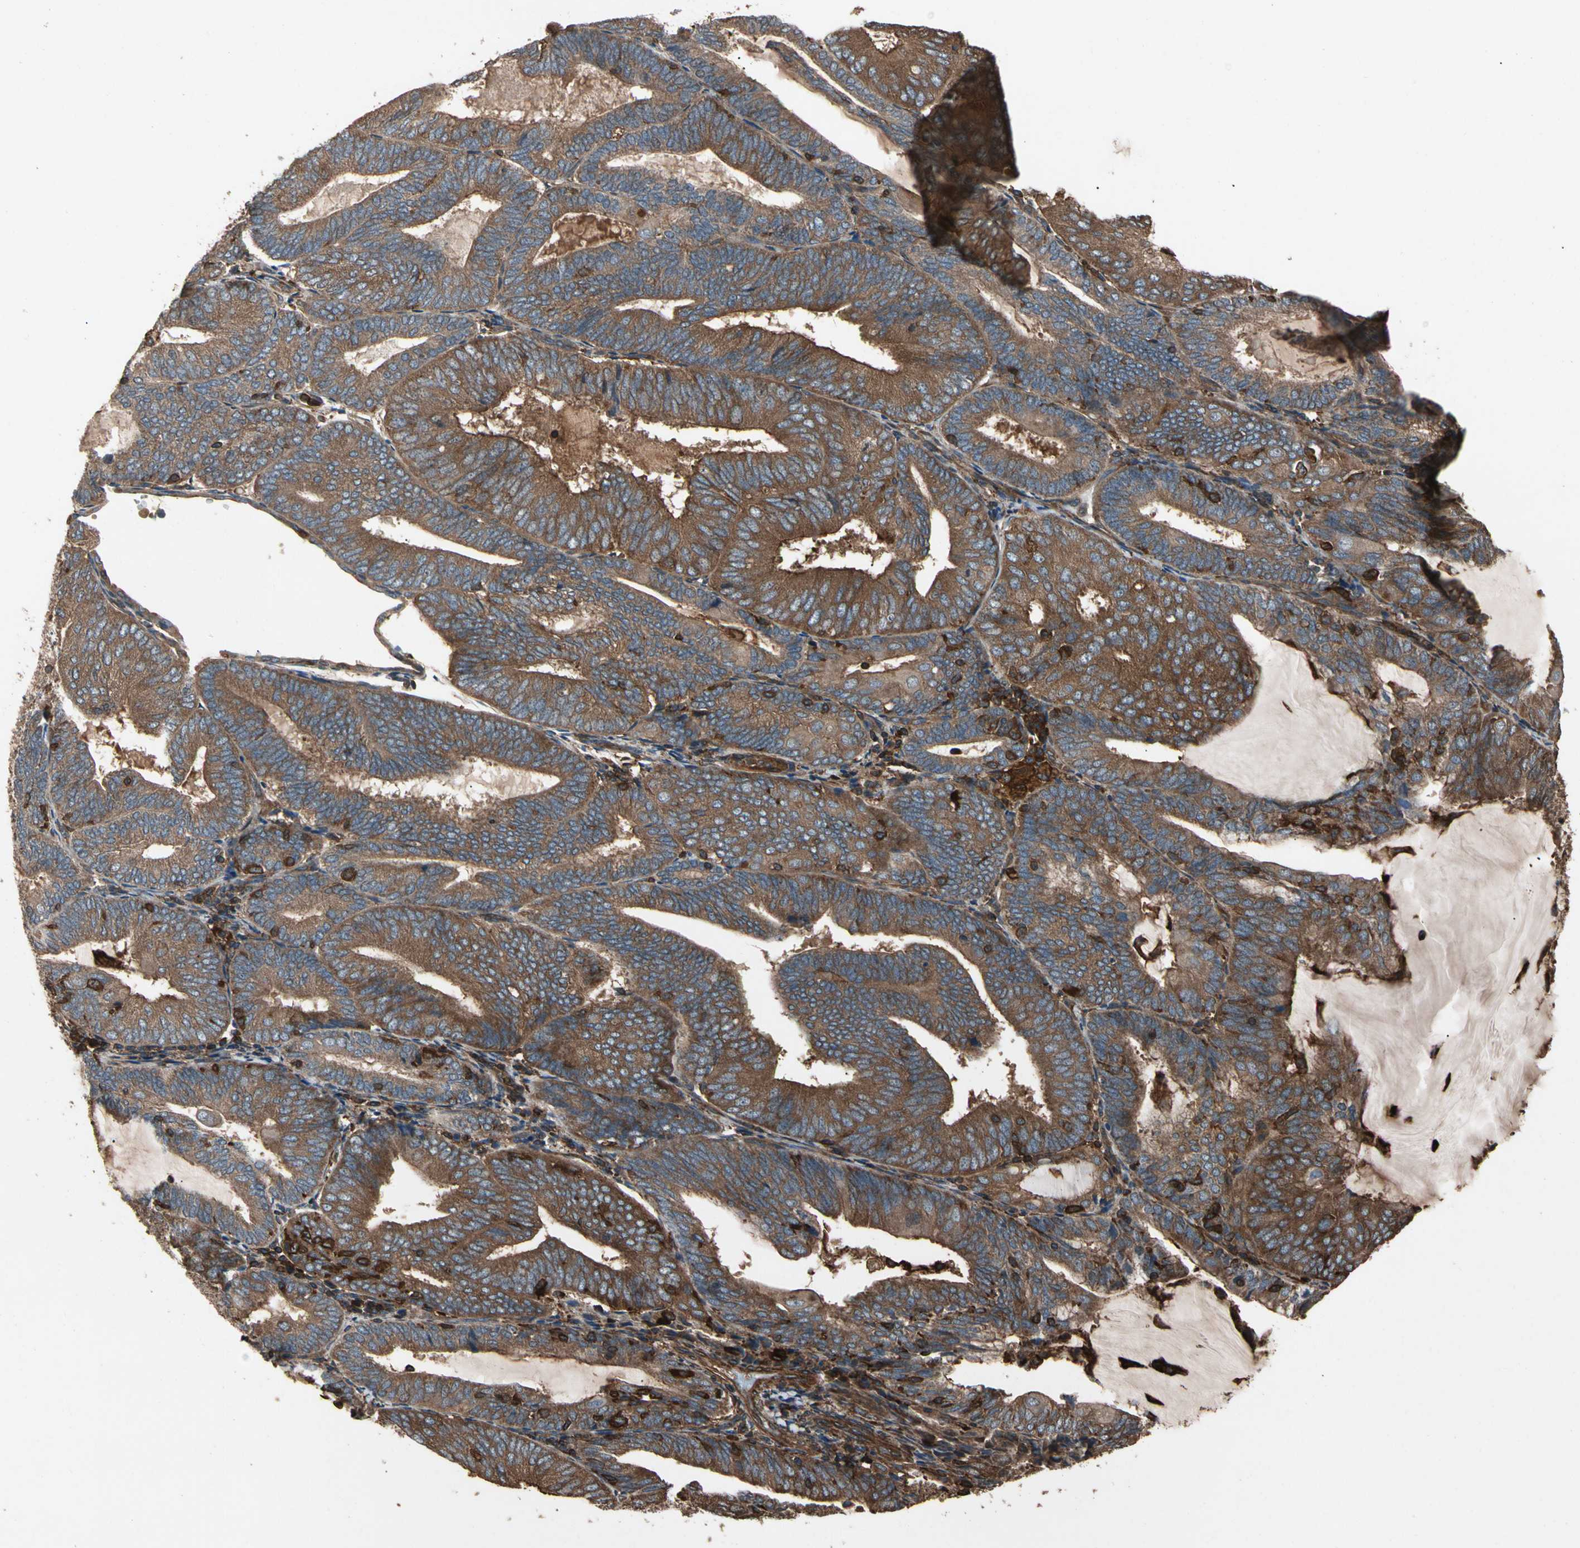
{"staining": {"intensity": "strong", "quantity": ">75%", "location": "cytoplasmic/membranous"}, "tissue": "endometrial cancer", "cell_type": "Tumor cells", "image_type": "cancer", "snomed": [{"axis": "morphology", "description": "Adenocarcinoma, NOS"}, {"axis": "topography", "description": "Endometrium"}], "caption": "A brown stain labels strong cytoplasmic/membranous positivity of a protein in human endometrial cancer (adenocarcinoma) tumor cells. (DAB (3,3'-diaminobenzidine) = brown stain, brightfield microscopy at high magnification).", "gene": "AGBL2", "patient": {"sex": "female", "age": 81}}